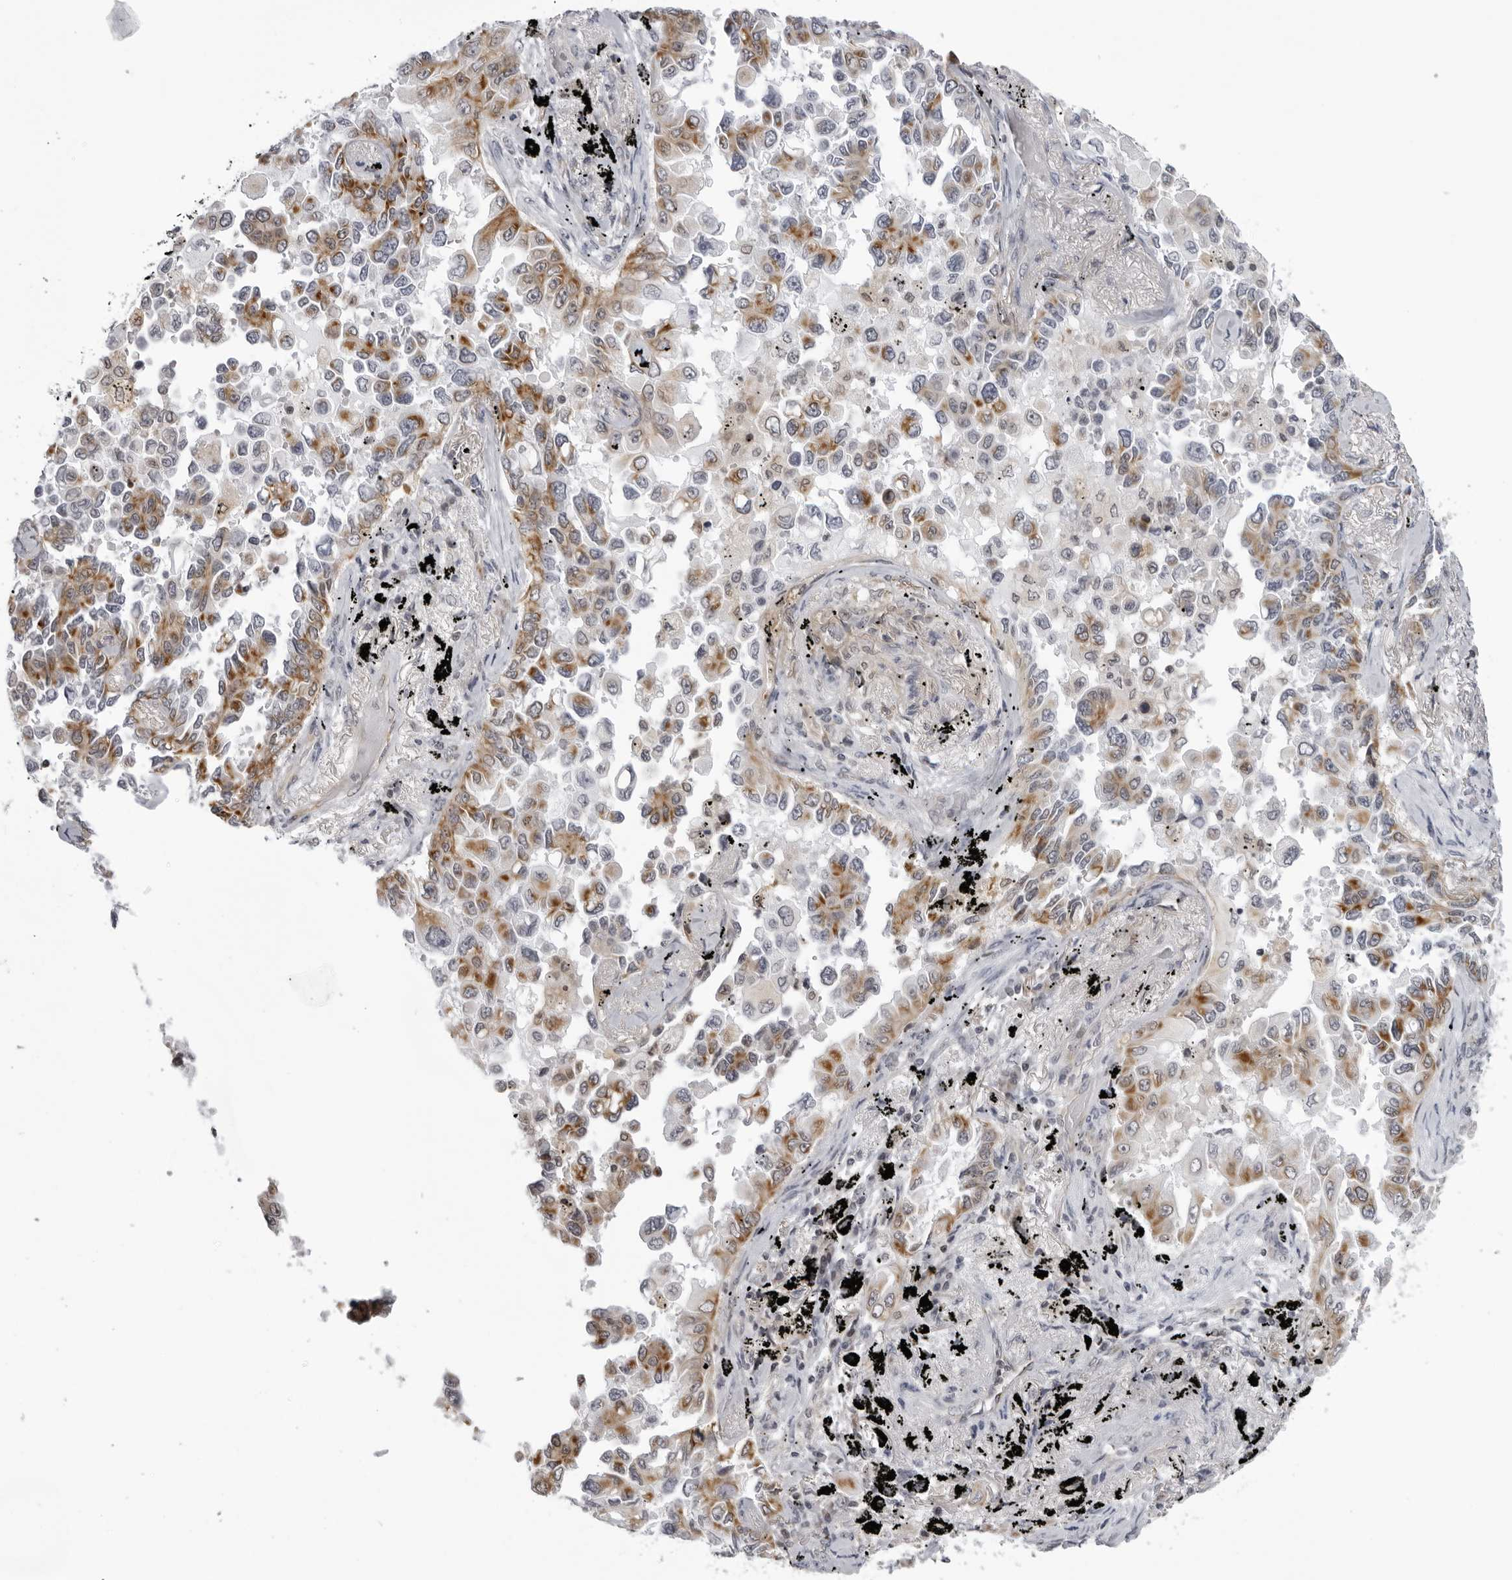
{"staining": {"intensity": "moderate", "quantity": ">75%", "location": "cytoplasmic/membranous"}, "tissue": "lung cancer", "cell_type": "Tumor cells", "image_type": "cancer", "snomed": [{"axis": "morphology", "description": "Adenocarcinoma, NOS"}, {"axis": "topography", "description": "Lung"}], "caption": "A brown stain highlights moderate cytoplasmic/membranous expression of a protein in human lung adenocarcinoma tumor cells. The staining was performed using DAB, with brown indicating positive protein expression. Nuclei are stained blue with hematoxylin.", "gene": "MRPS15", "patient": {"sex": "female", "age": 67}}